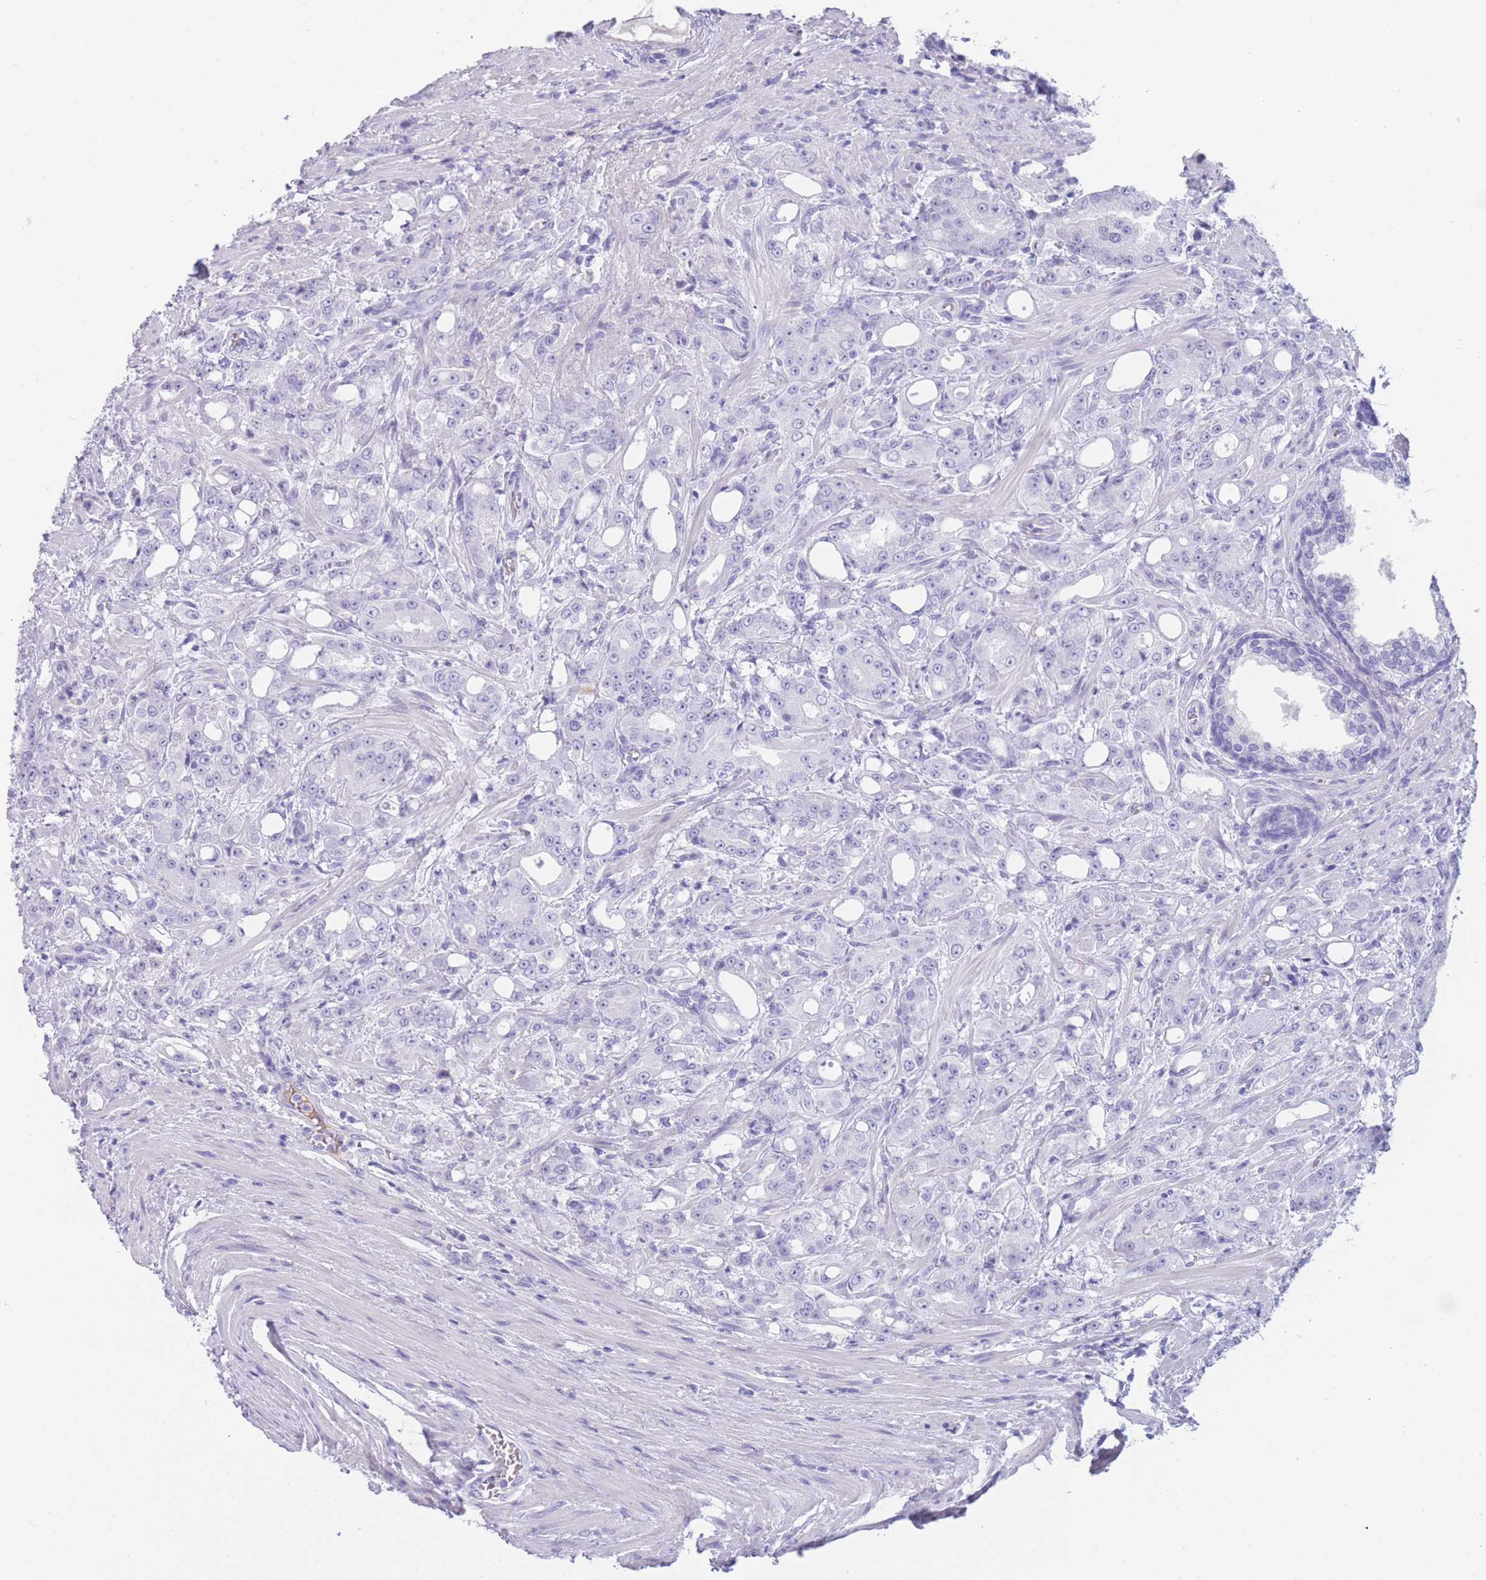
{"staining": {"intensity": "negative", "quantity": "none", "location": "none"}, "tissue": "prostate cancer", "cell_type": "Tumor cells", "image_type": "cancer", "snomed": [{"axis": "morphology", "description": "Adenocarcinoma, High grade"}, {"axis": "topography", "description": "Prostate"}], "caption": "There is no significant staining in tumor cells of prostate cancer (adenocarcinoma (high-grade)).", "gene": "TNFSF11", "patient": {"sex": "male", "age": 69}}